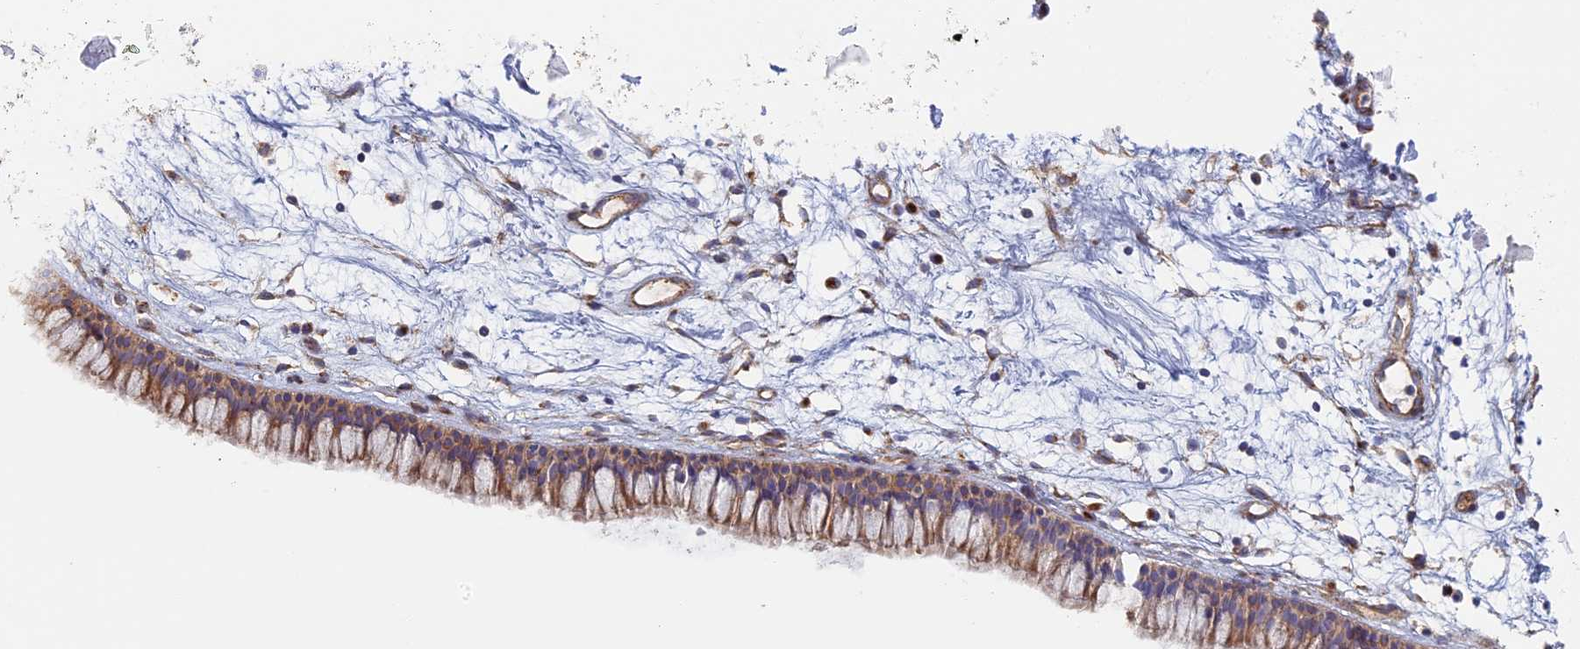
{"staining": {"intensity": "moderate", "quantity": ">75%", "location": "cytoplasmic/membranous"}, "tissue": "nasopharynx", "cell_type": "Respiratory epithelial cells", "image_type": "normal", "snomed": [{"axis": "morphology", "description": "Normal tissue, NOS"}, {"axis": "topography", "description": "Nasopharynx"}], "caption": "Immunohistochemistry (DAB) staining of unremarkable nasopharynx demonstrates moderate cytoplasmic/membranous protein expression in approximately >75% of respiratory epithelial cells.", "gene": "DDA1", "patient": {"sex": "male", "age": 82}}